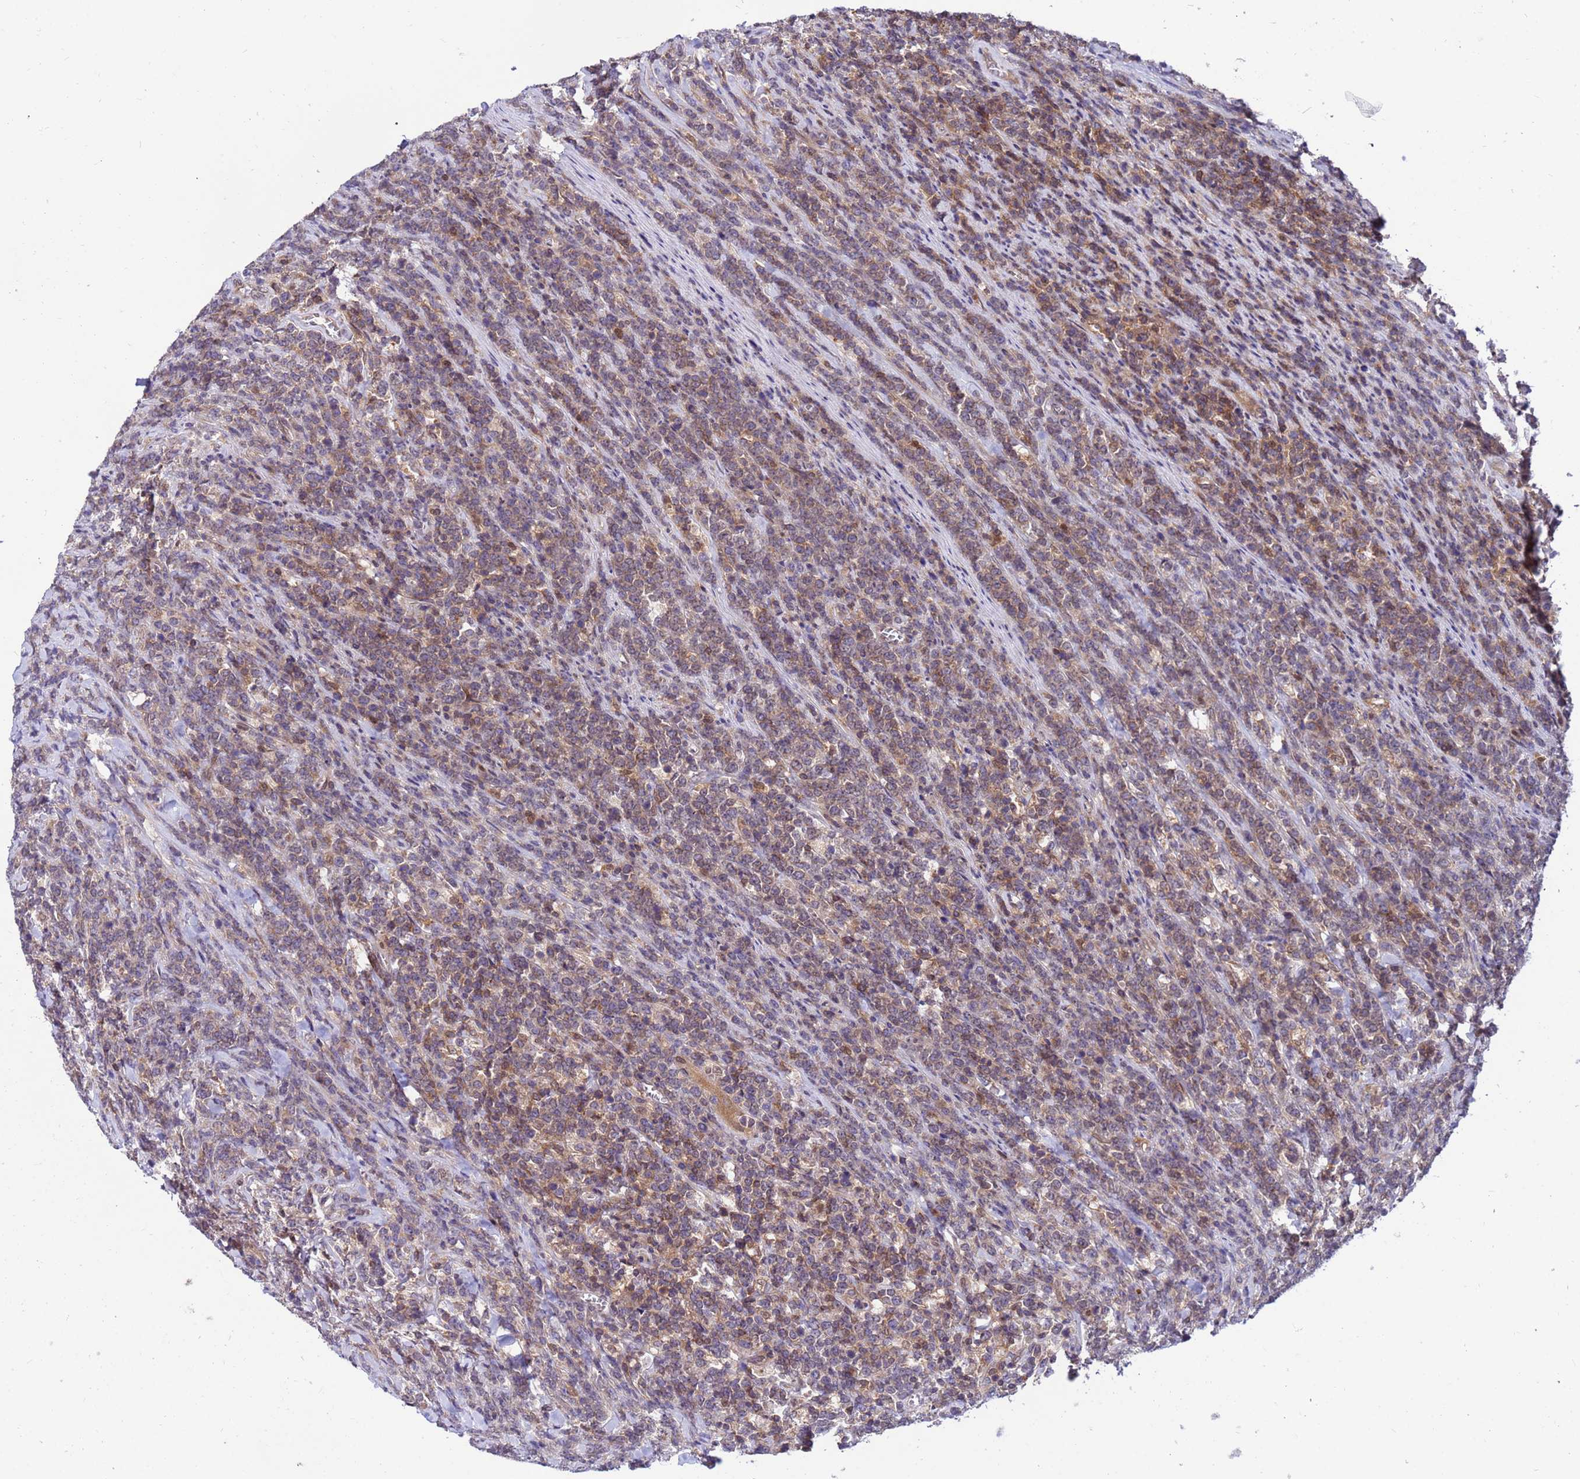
{"staining": {"intensity": "weak", "quantity": ">75%", "location": "cytoplasmic/membranous"}, "tissue": "lymphoma", "cell_type": "Tumor cells", "image_type": "cancer", "snomed": [{"axis": "morphology", "description": "Malignant lymphoma, non-Hodgkin's type, High grade"}, {"axis": "topography", "description": "Small intestine"}], "caption": "Tumor cells reveal low levels of weak cytoplasmic/membranous positivity in approximately >75% of cells in human lymphoma.", "gene": "GET3", "patient": {"sex": "male", "age": 8}}